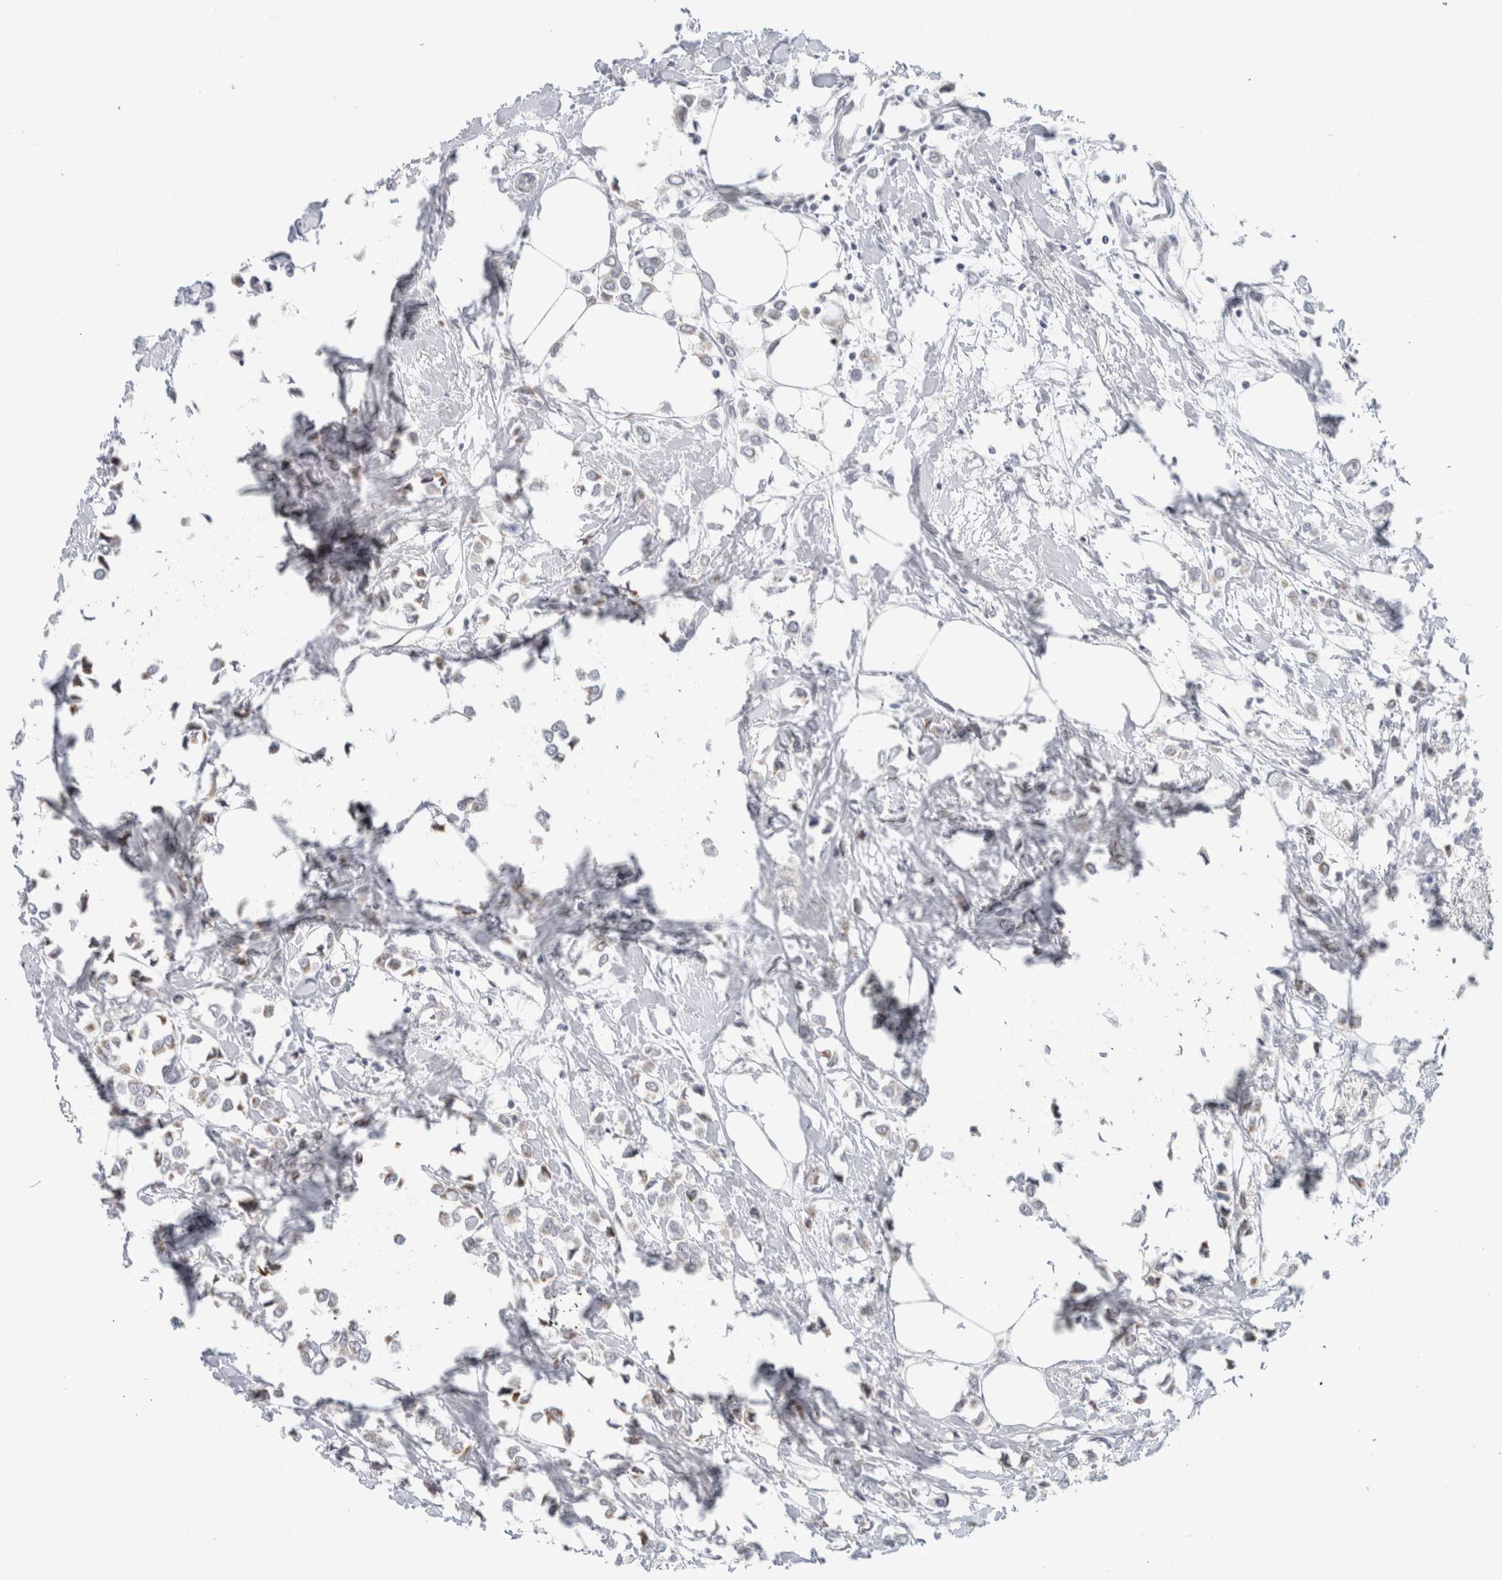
{"staining": {"intensity": "moderate", "quantity": "25%-75%", "location": "cytoplasmic/membranous"}, "tissue": "breast cancer", "cell_type": "Tumor cells", "image_type": "cancer", "snomed": [{"axis": "morphology", "description": "Lobular carcinoma"}, {"axis": "topography", "description": "Breast"}], "caption": "Breast cancer (lobular carcinoma) stained with IHC shows moderate cytoplasmic/membranous staining in about 25%-75% of tumor cells.", "gene": "FAHD1", "patient": {"sex": "female", "age": 51}}